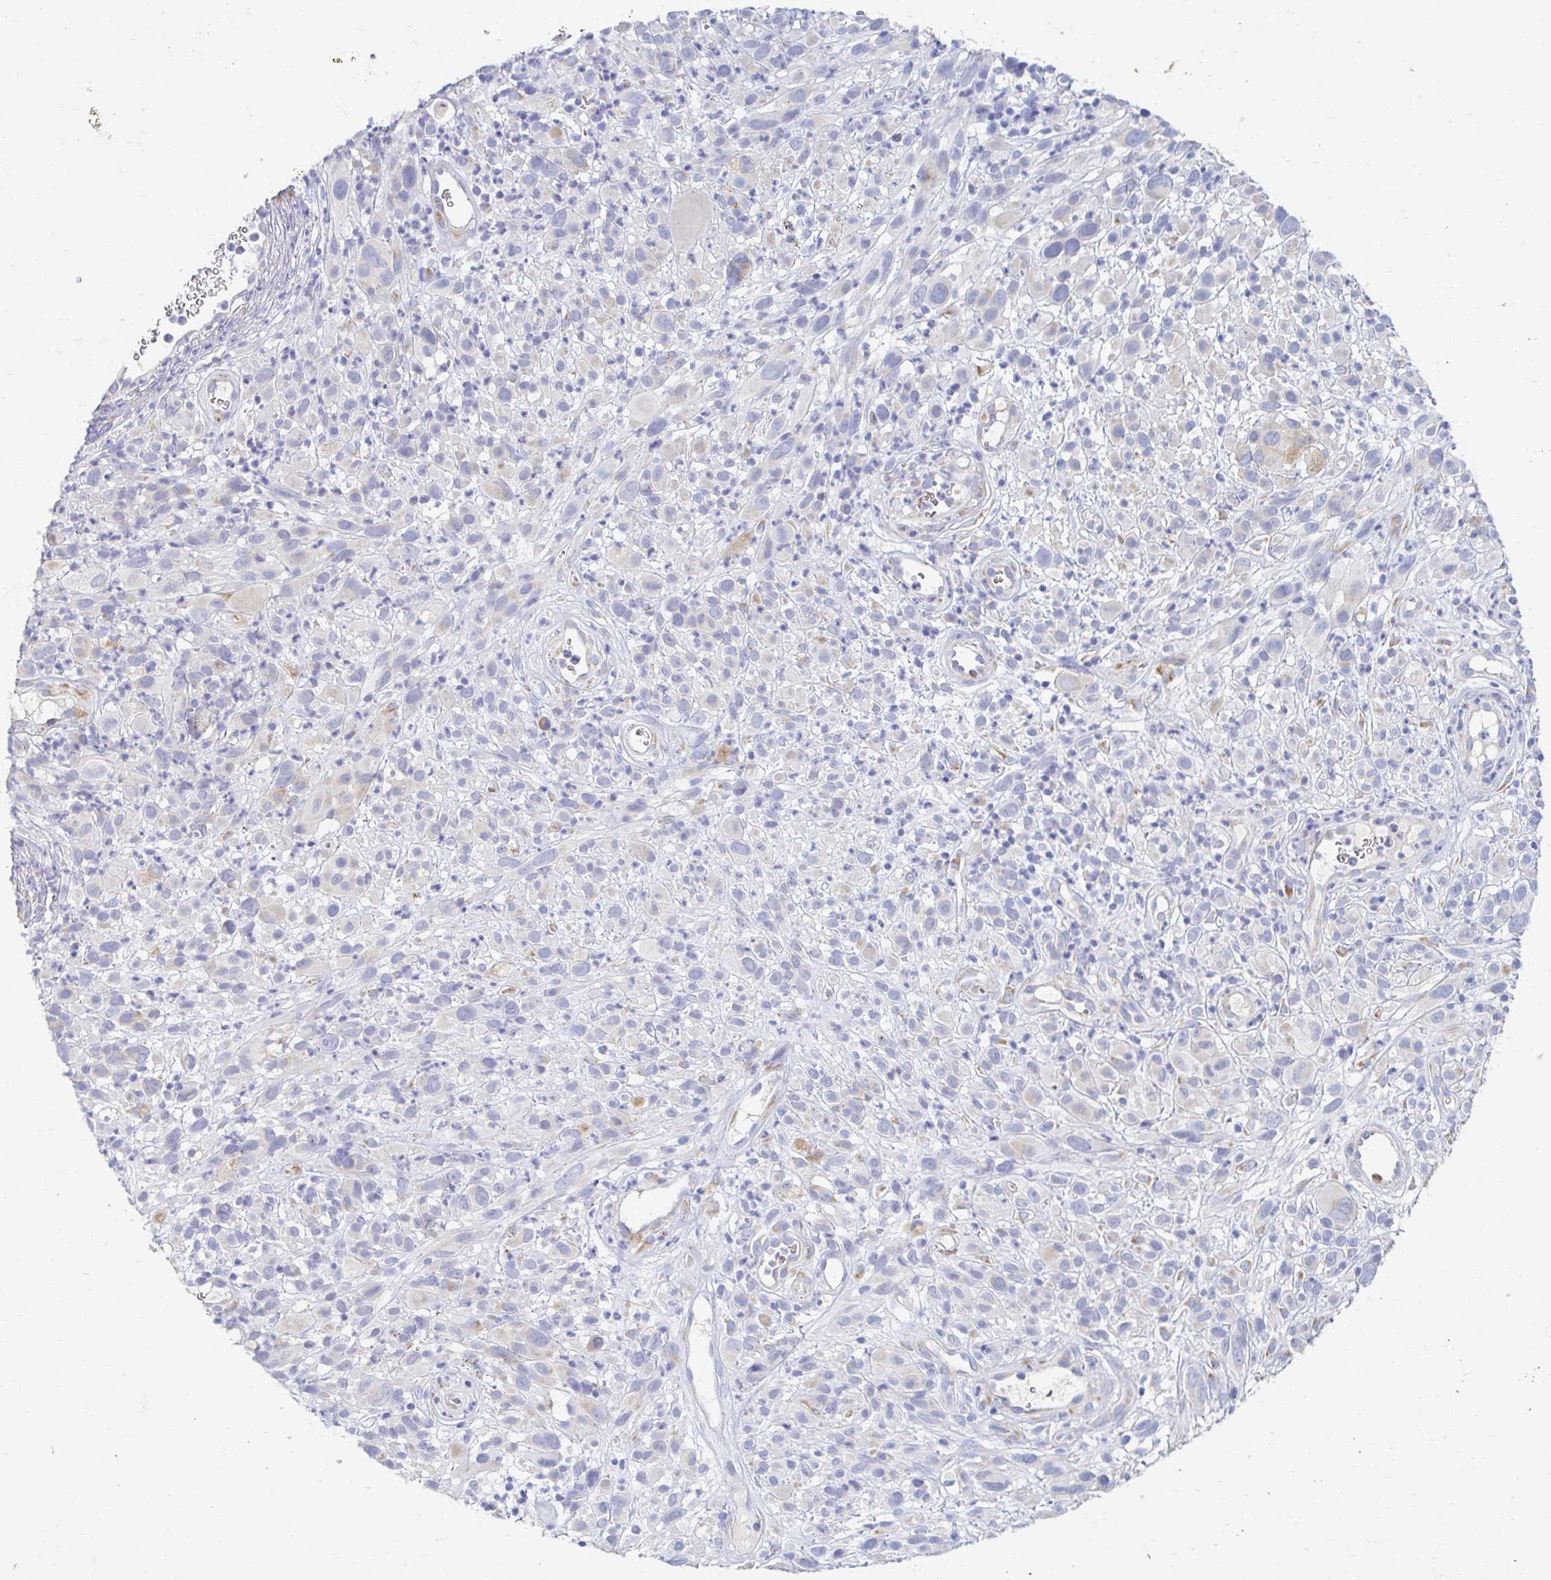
{"staining": {"intensity": "weak", "quantity": "<25%", "location": "cytoplasmic/membranous"}, "tissue": "melanoma", "cell_type": "Tumor cells", "image_type": "cancer", "snomed": [{"axis": "morphology", "description": "Malignant melanoma, NOS"}, {"axis": "topography", "description": "Skin"}], "caption": "Tumor cells show no significant protein staining in melanoma.", "gene": "MYLK2", "patient": {"sex": "male", "age": 68}}